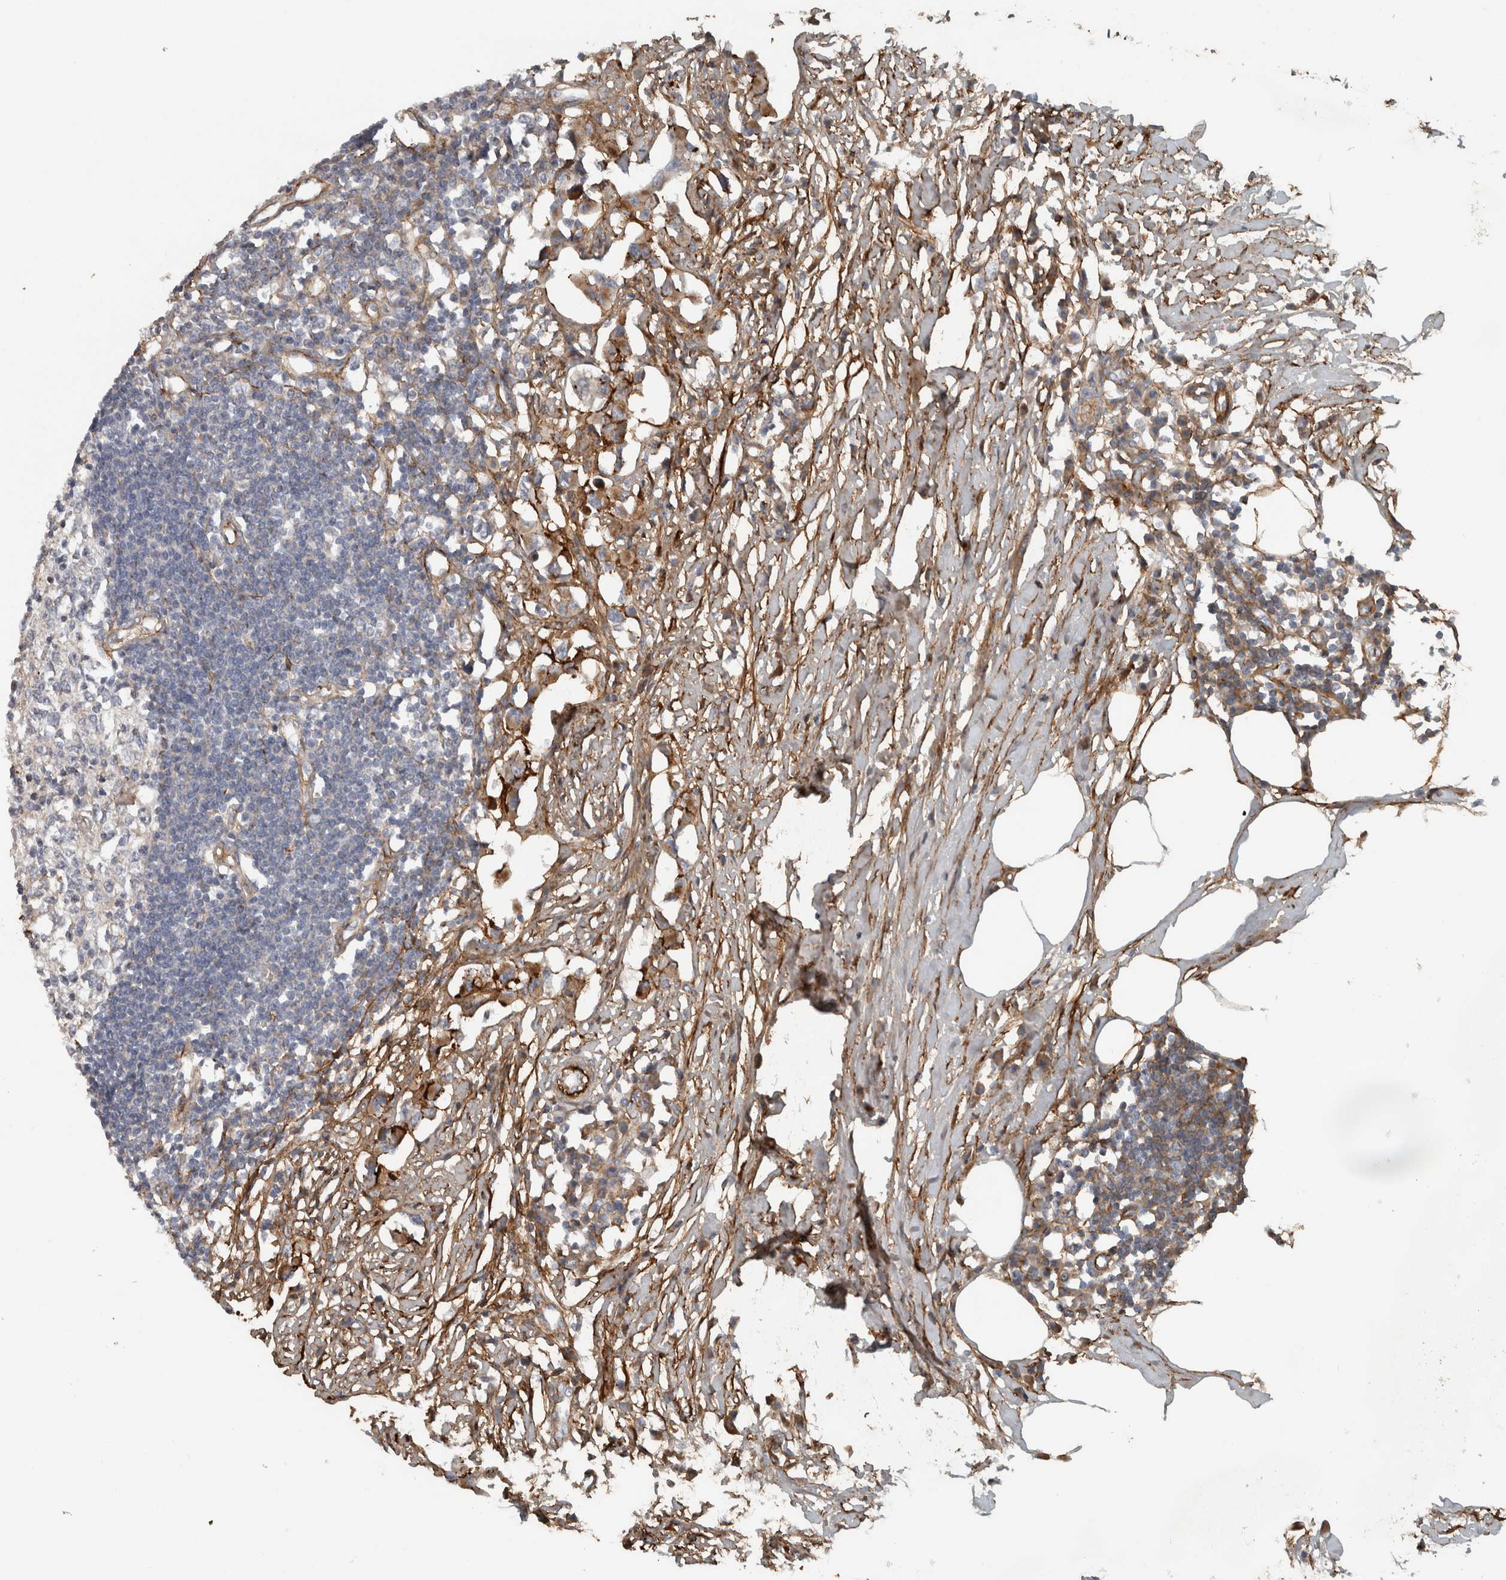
{"staining": {"intensity": "negative", "quantity": "none", "location": "none"}, "tissue": "lymph node", "cell_type": "Germinal center cells", "image_type": "normal", "snomed": [{"axis": "morphology", "description": "Normal tissue, NOS"}, {"axis": "morphology", "description": "Malignant melanoma, Metastatic site"}, {"axis": "topography", "description": "Lymph node"}], "caption": "High magnification brightfield microscopy of normal lymph node stained with DAB (brown) and counterstained with hematoxylin (blue): germinal center cells show no significant positivity.", "gene": "FN1", "patient": {"sex": "male", "age": 41}}